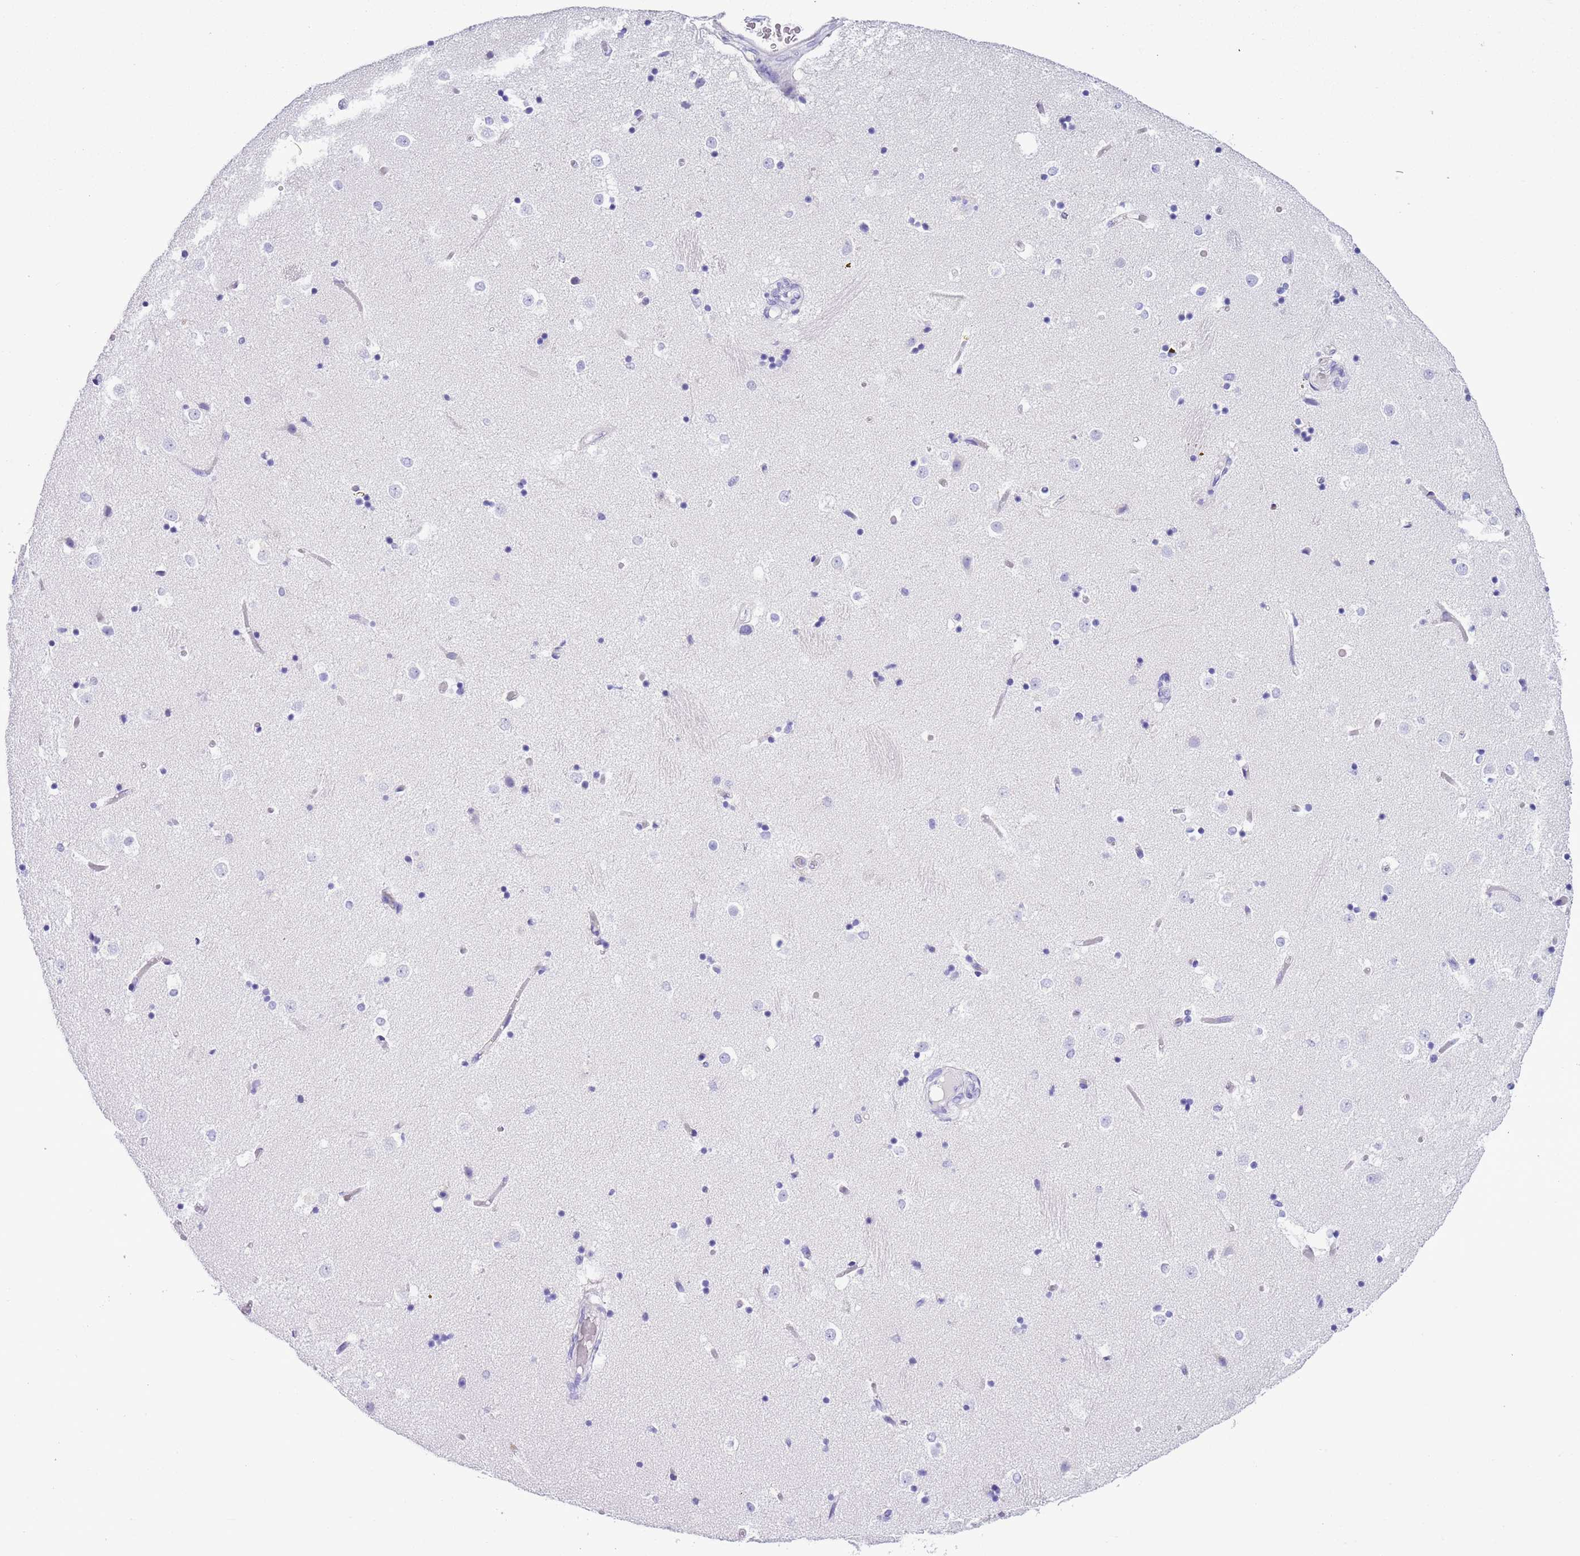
{"staining": {"intensity": "negative", "quantity": "none", "location": "none"}, "tissue": "caudate", "cell_type": "Glial cells", "image_type": "normal", "snomed": [{"axis": "morphology", "description": "Normal tissue, NOS"}, {"axis": "topography", "description": "Lateral ventricle wall"}], "caption": "Caudate was stained to show a protein in brown. There is no significant expression in glial cells. The staining was performed using DAB (3,3'-diaminobenzidine) to visualize the protein expression in brown, while the nuclei were stained in blue with hematoxylin (Magnification: 20x).", "gene": "TMEM185A", "patient": {"sex": "female", "age": 52}}